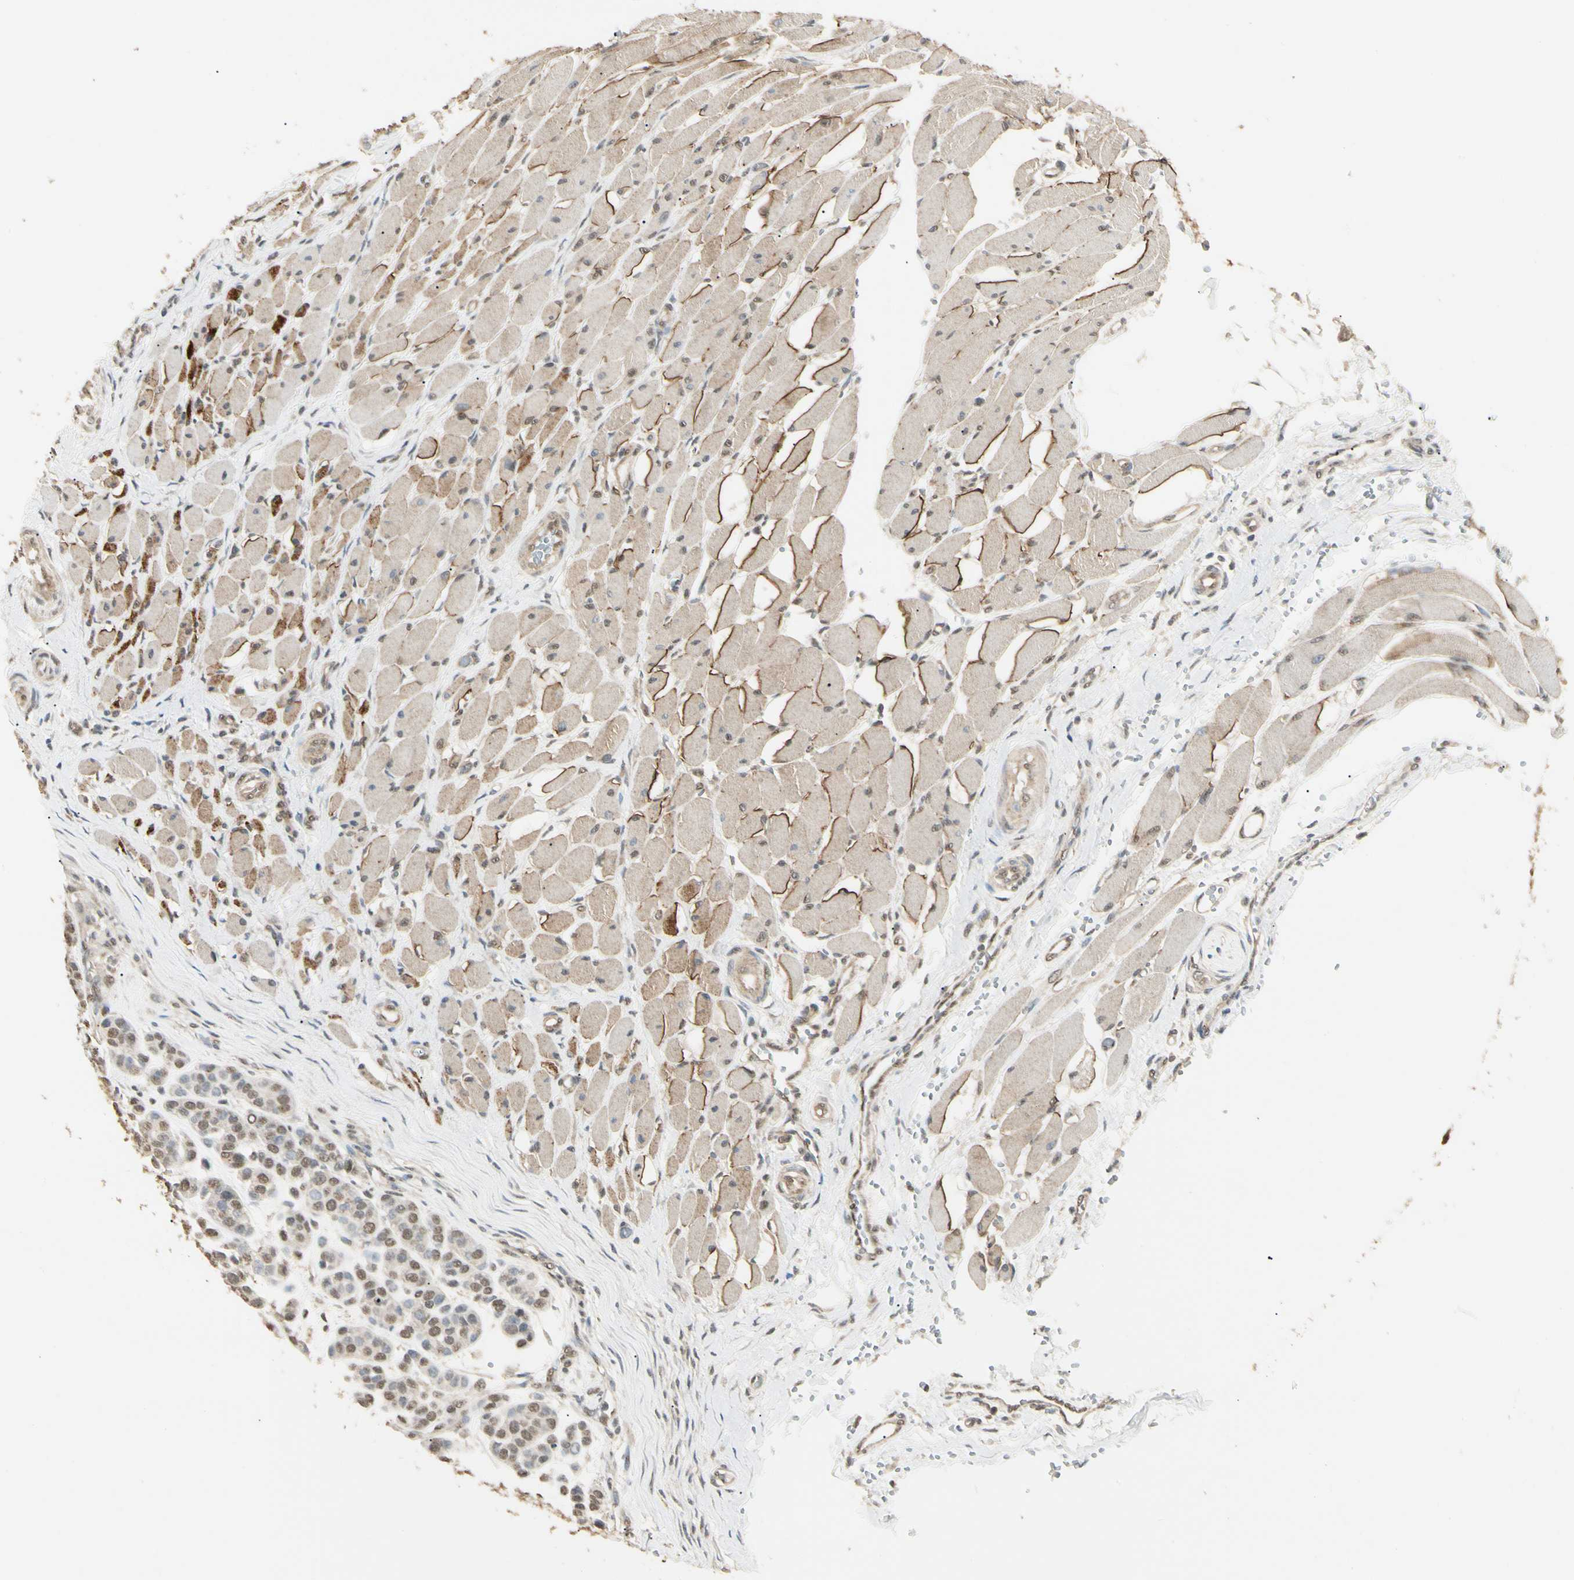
{"staining": {"intensity": "weak", "quantity": ">75%", "location": "nuclear"}, "tissue": "head and neck cancer", "cell_type": "Tumor cells", "image_type": "cancer", "snomed": [{"axis": "morphology", "description": "Adenocarcinoma, NOS"}, {"axis": "morphology", "description": "Adenoma, NOS"}, {"axis": "topography", "description": "Head-Neck"}], "caption": "Brown immunohistochemical staining in human head and neck cancer (adenocarcinoma) exhibits weak nuclear expression in approximately >75% of tumor cells.", "gene": "SGCA", "patient": {"sex": "female", "age": 55}}